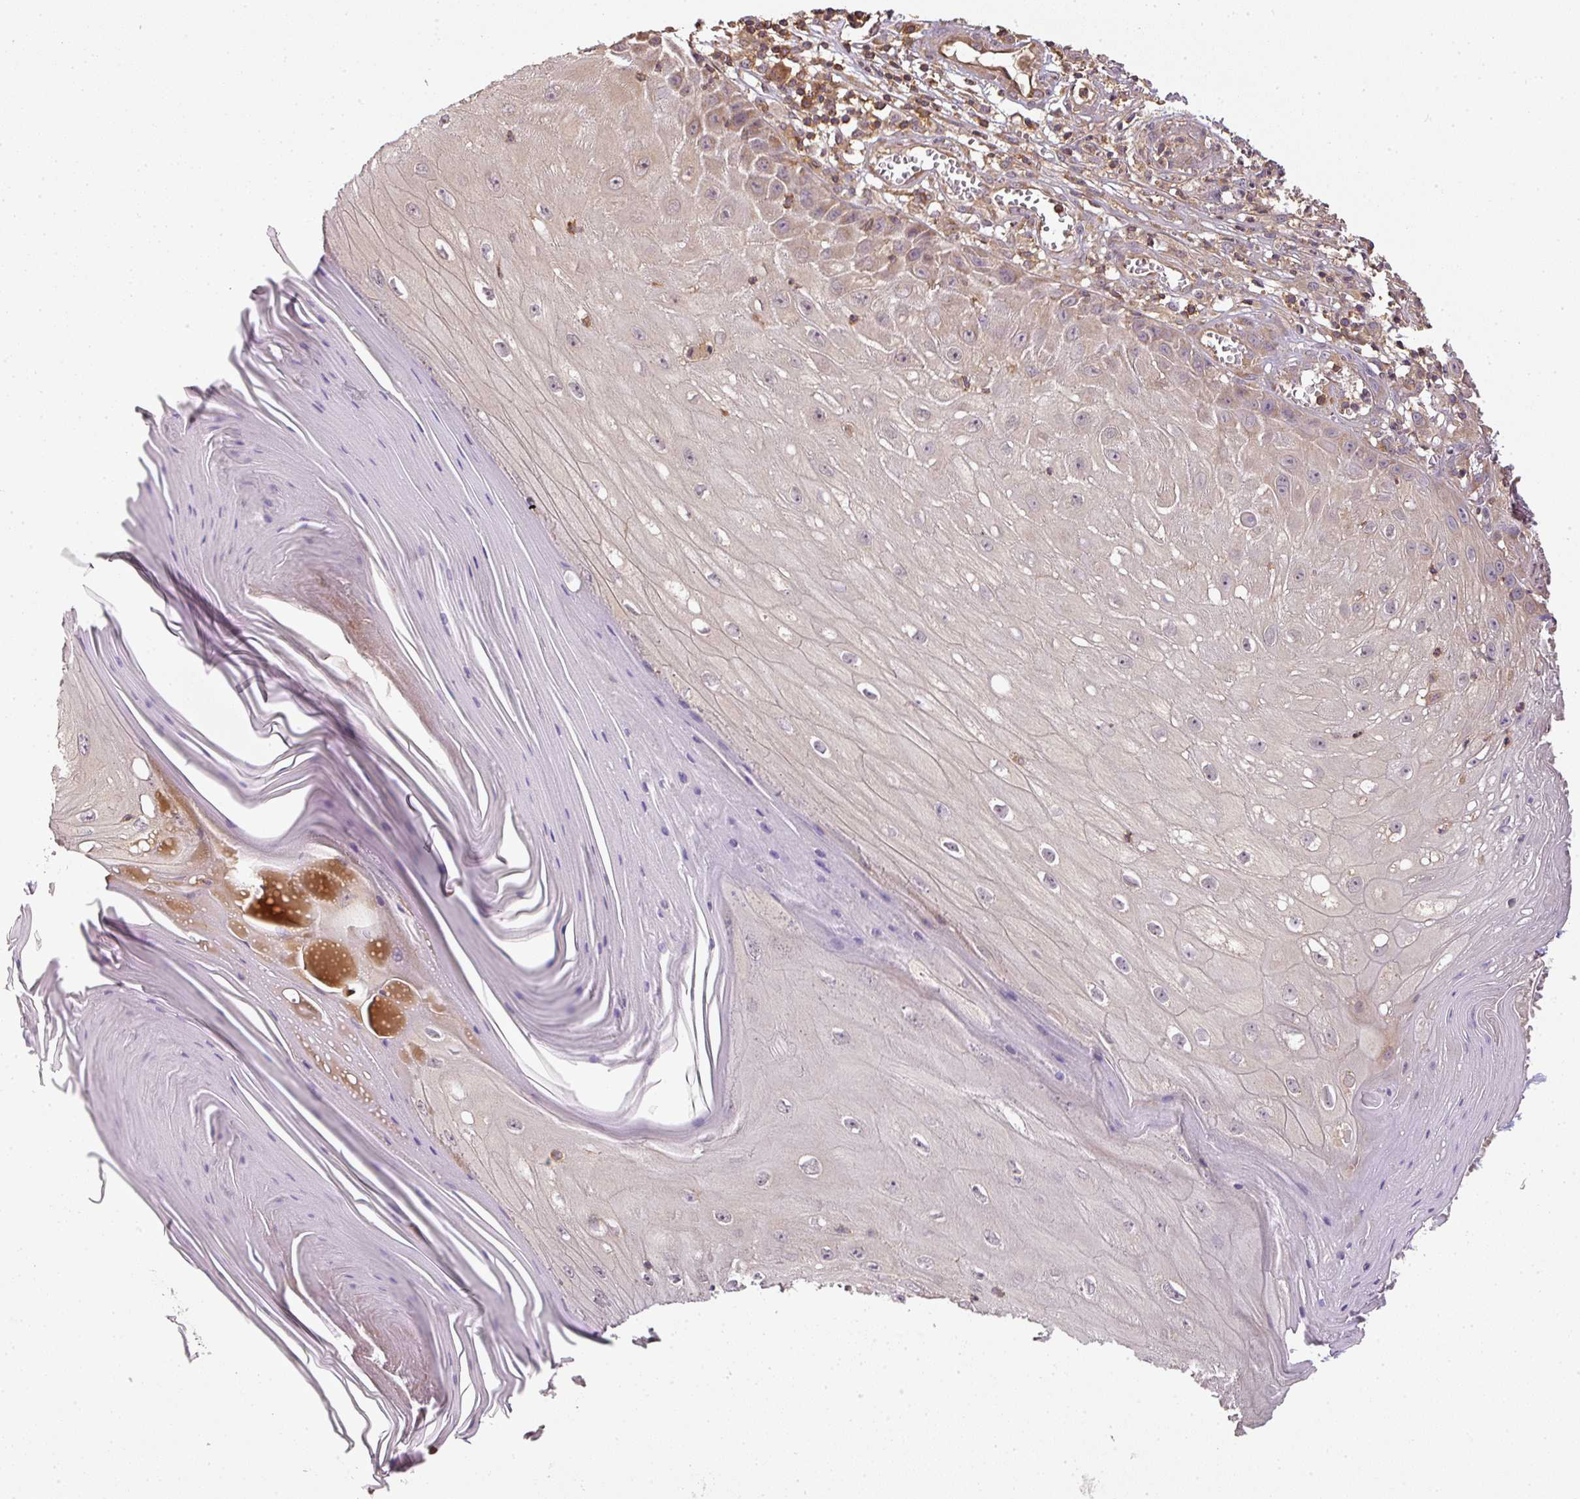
{"staining": {"intensity": "weak", "quantity": "<25%", "location": "cytoplasmic/membranous"}, "tissue": "skin cancer", "cell_type": "Tumor cells", "image_type": "cancer", "snomed": [{"axis": "morphology", "description": "Squamous cell carcinoma, NOS"}, {"axis": "topography", "description": "Skin"}], "caption": "A micrograph of skin cancer stained for a protein exhibits no brown staining in tumor cells. The staining is performed using DAB (3,3'-diaminobenzidine) brown chromogen with nuclei counter-stained in using hematoxylin.", "gene": "TCL1B", "patient": {"sex": "female", "age": 73}}